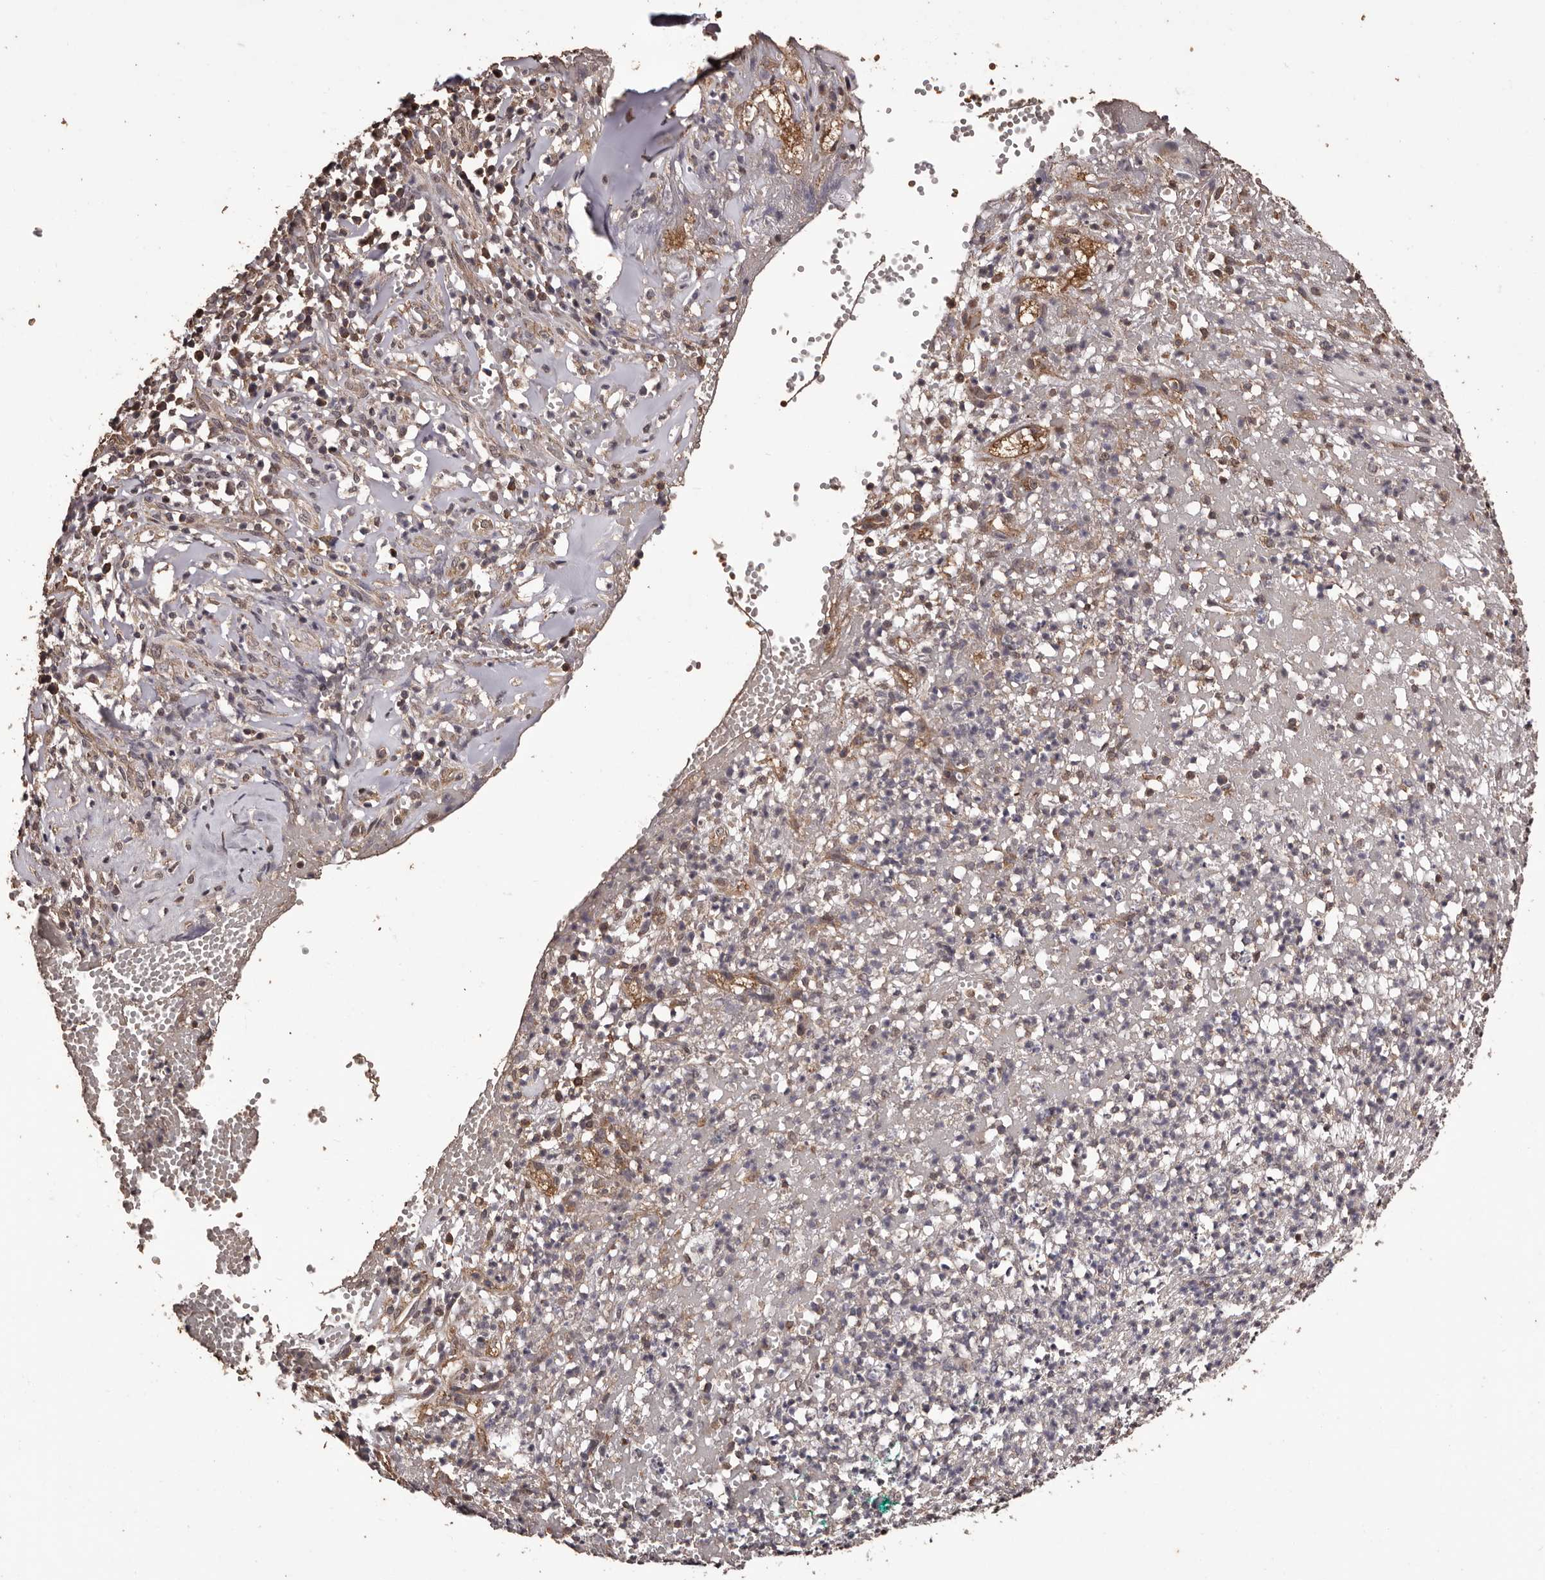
{"staining": {"intensity": "strong", "quantity": ">75%", "location": "cytoplasmic/membranous,nuclear"}, "tissue": "adipose tissue", "cell_type": "Adipocytes", "image_type": "normal", "snomed": [{"axis": "morphology", "description": "Normal tissue, NOS"}, {"axis": "morphology", "description": "Basal cell carcinoma"}, {"axis": "topography", "description": "Cartilage tissue"}, {"axis": "topography", "description": "Nasopharynx"}, {"axis": "topography", "description": "Oral tissue"}], "caption": "Immunohistochemistry image of unremarkable adipose tissue: human adipose tissue stained using IHC displays high levels of strong protein expression localized specifically in the cytoplasmic/membranous,nuclear of adipocytes, appearing as a cytoplasmic/membranous,nuclear brown color.", "gene": "NAV1", "patient": {"sex": "female", "age": 77}}